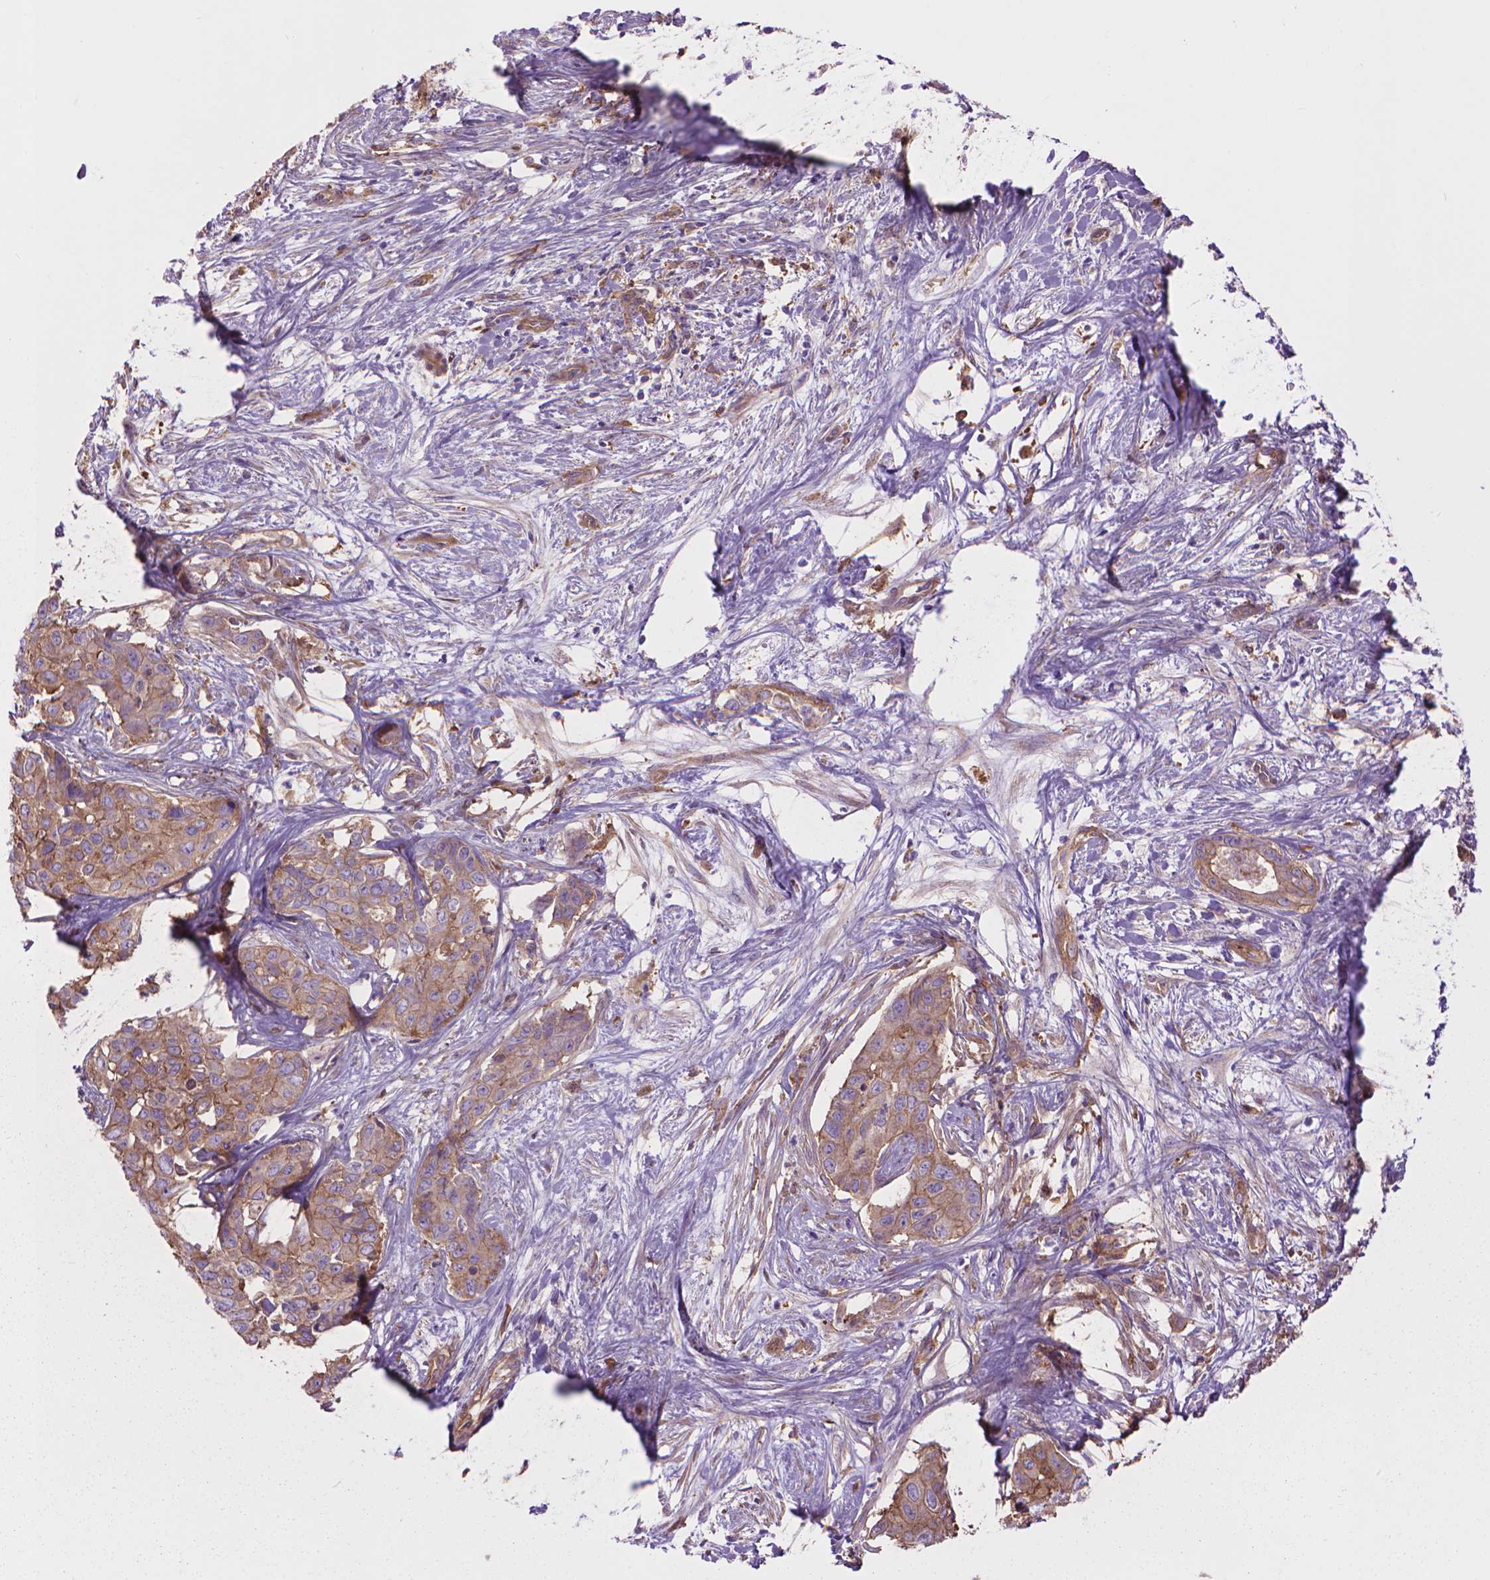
{"staining": {"intensity": "moderate", "quantity": ">75%", "location": "cytoplasmic/membranous"}, "tissue": "liver cancer", "cell_type": "Tumor cells", "image_type": "cancer", "snomed": [{"axis": "morphology", "description": "Cholangiocarcinoma"}, {"axis": "topography", "description": "Liver"}], "caption": "Liver cholangiocarcinoma stained with a protein marker displays moderate staining in tumor cells.", "gene": "CORO1B", "patient": {"sex": "female", "age": 65}}